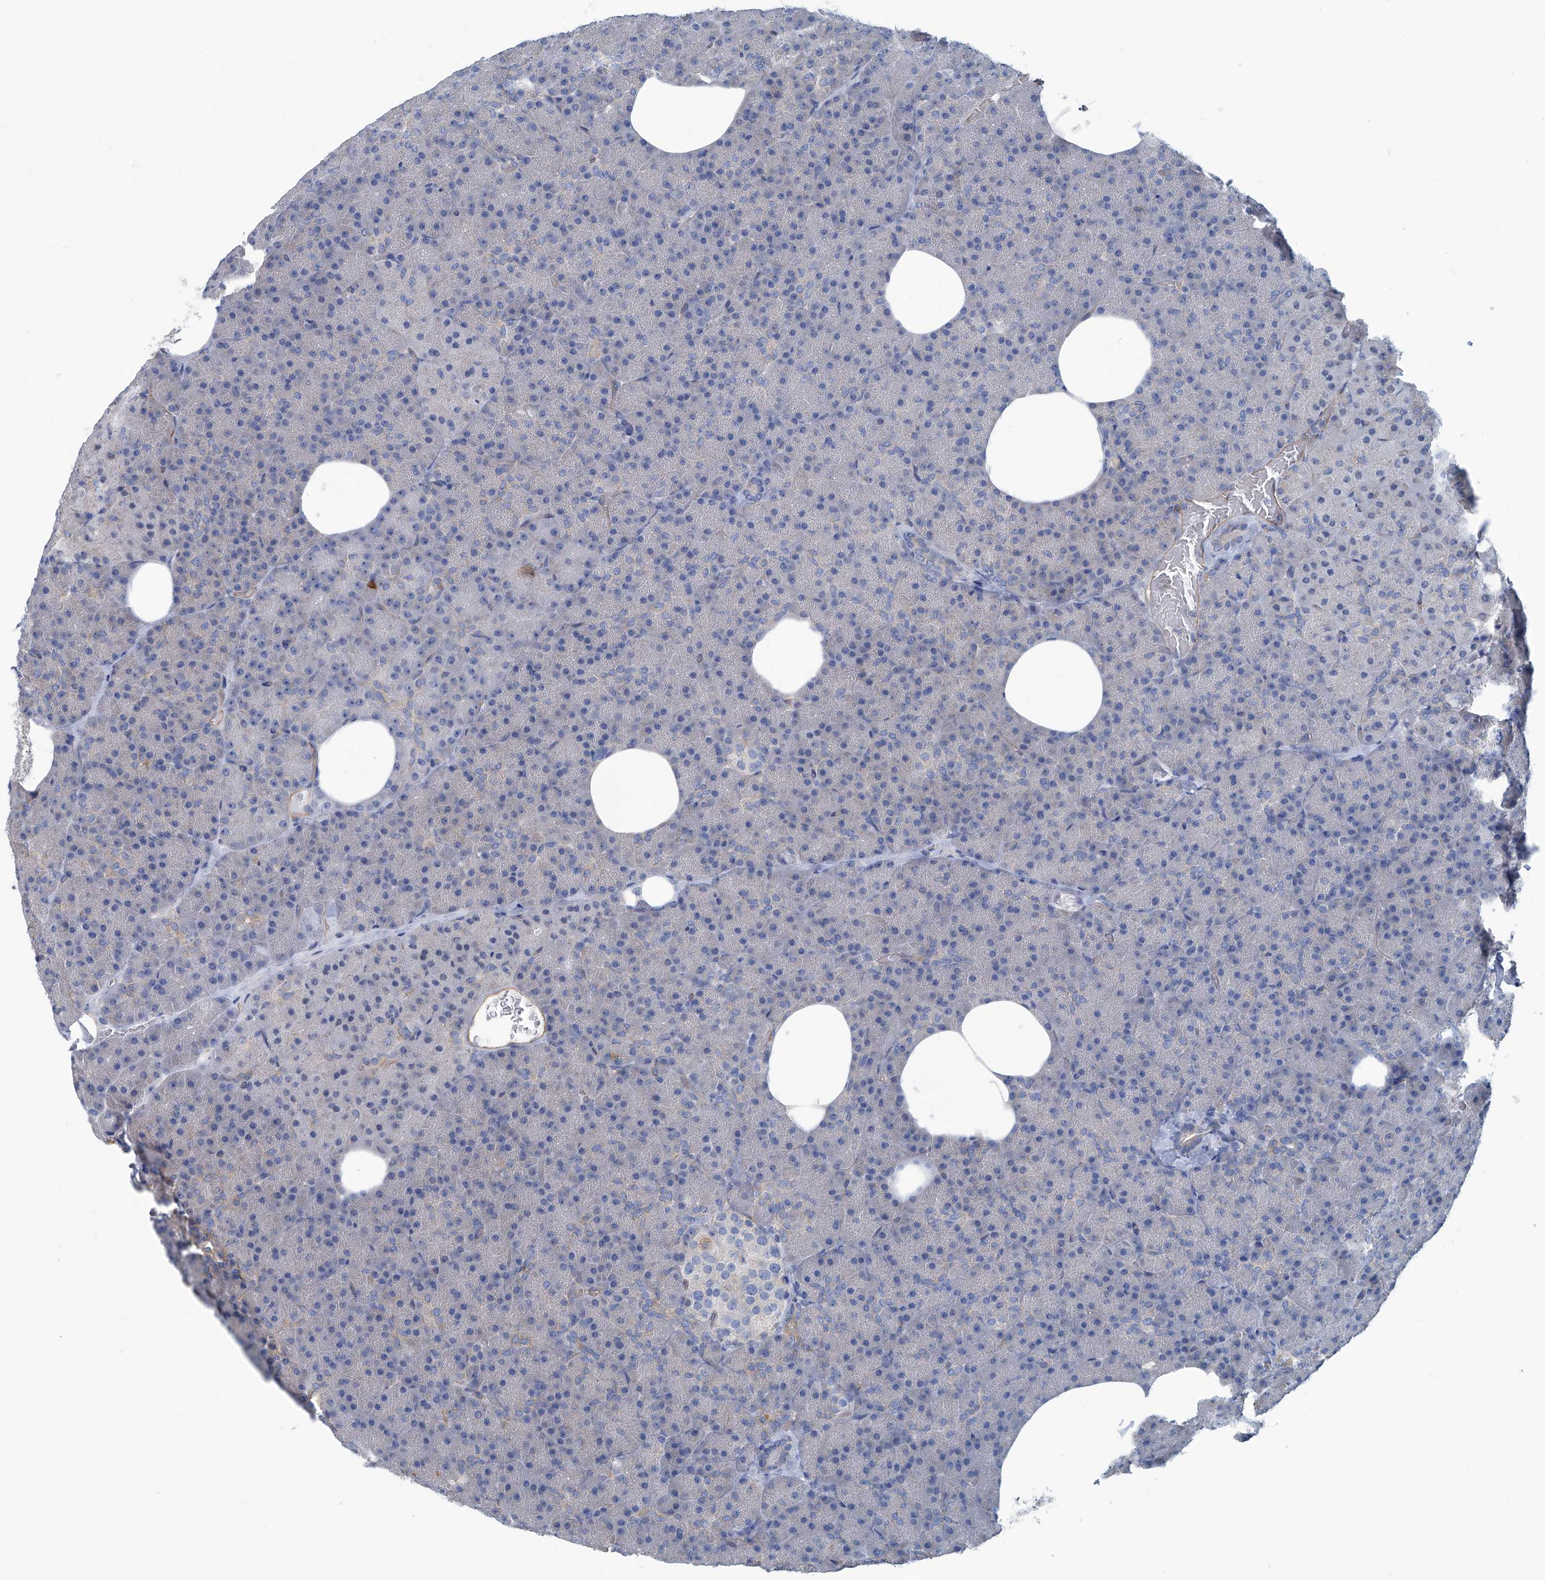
{"staining": {"intensity": "negative", "quantity": "none", "location": "none"}, "tissue": "pancreas", "cell_type": "Exocrine glandular cells", "image_type": "normal", "snomed": [{"axis": "morphology", "description": "Normal tissue, NOS"}, {"axis": "morphology", "description": "Carcinoid, malignant, NOS"}, {"axis": "topography", "description": "Pancreas"}], "caption": "The photomicrograph reveals no significant expression in exocrine glandular cells of pancreas. (DAB (3,3'-diaminobenzidine) immunohistochemistry with hematoxylin counter stain).", "gene": "PFKL", "patient": {"sex": "female", "age": 35}}